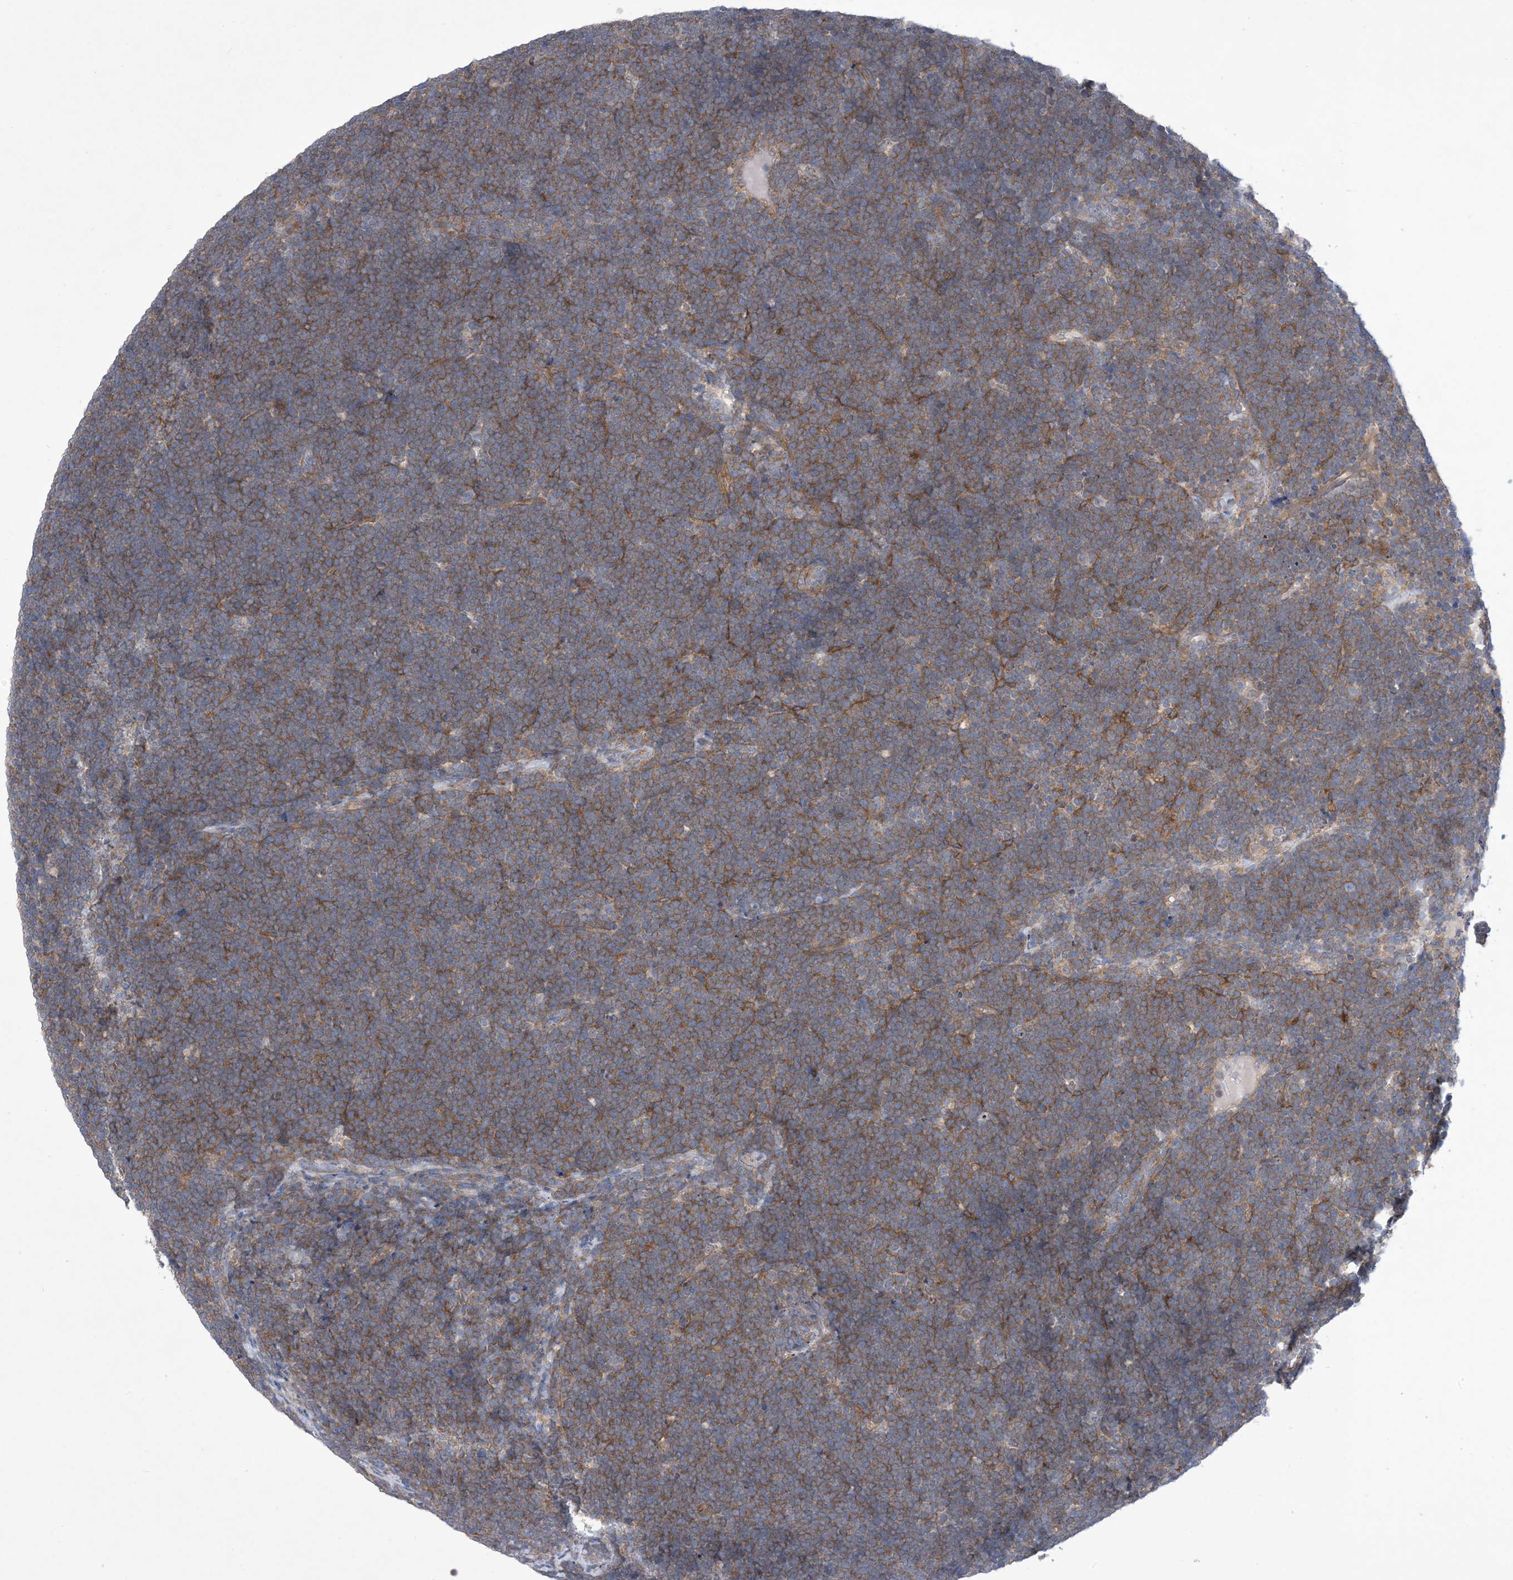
{"staining": {"intensity": "moderate", "quantity": ">75%", "location": "cytoplasmic/membranous"}, "tissue": "lymphoma", "cell_type": "Tumor cells", "image_type": "cancer", "snomed": [{"axis": "morphology", "description": "Malignant lymphoma, non-Hodgkin's type, High grade"}, {"axis": "topography", "description": "Lymph node"}], "caption": "Immunohistochemical staining of human lymphoma displays moderate cytoplasmic/membranous protein staining in about >75% of tumor cells.", "gene": "EHBP1", "patient": {"sex": "male", "age": 13}}